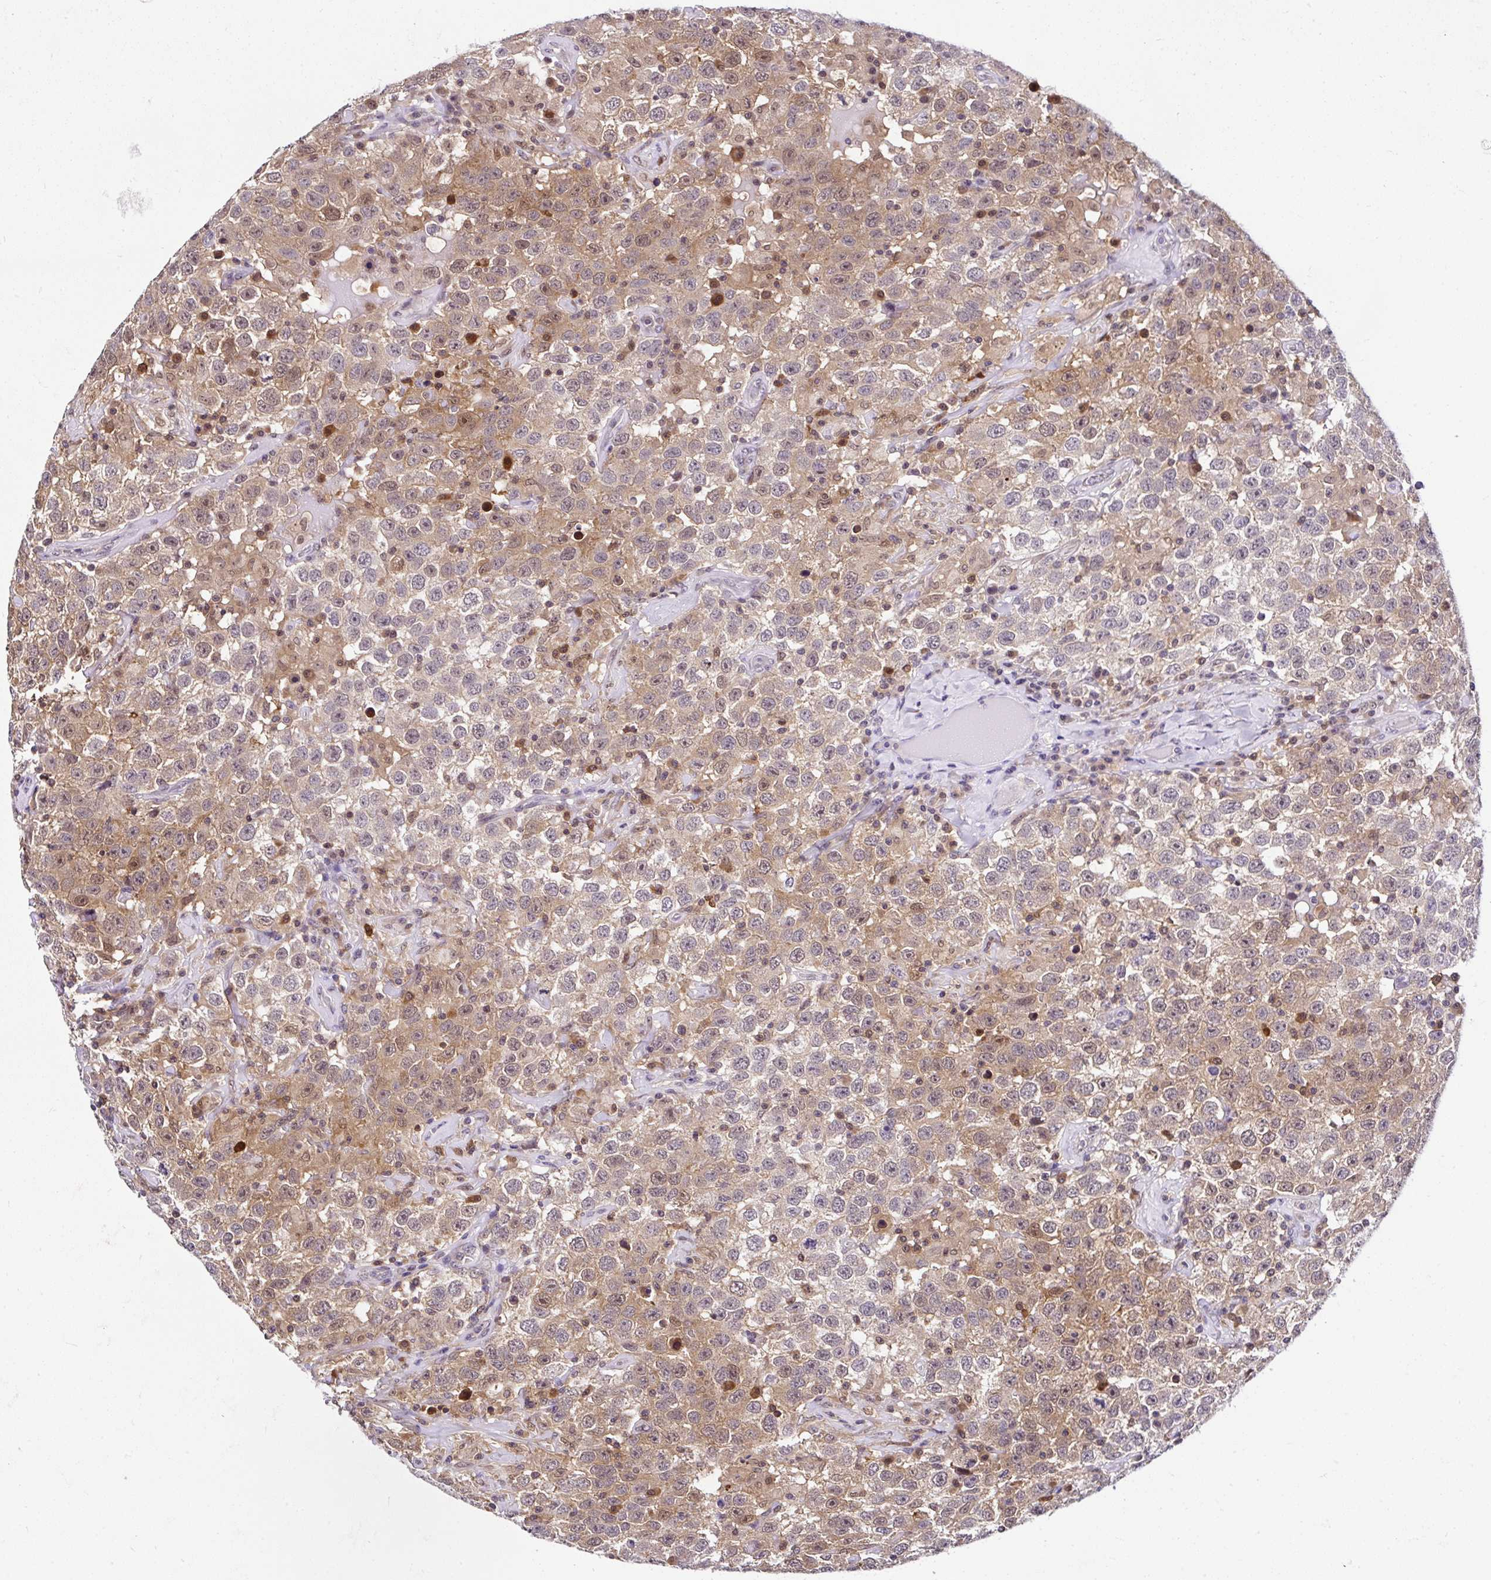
{"staining": {"intensity": "weak", "quantity": "25%-75%", "location": "cytoplasmic/membranous"}, "tissue": "testis cancer", "cell_type": "Tumor cells", "image_type": "cancer", "snomed": [{"axis": "morphology", "description": "Seminoma, NOS"}, {"axis": "topography", "description": "Testis"}], "caption": "IHC image of neoplastic tissue: seminoma (testis) stained using IHC reveals low levels of weak protein expression localized specifically in the cytoplasmic/membranous of tumor cells, appearing as a cytoplasmic/membranous brown color.", "gene": "PIN4", "patient": {"sex": "male", "age": 41}}